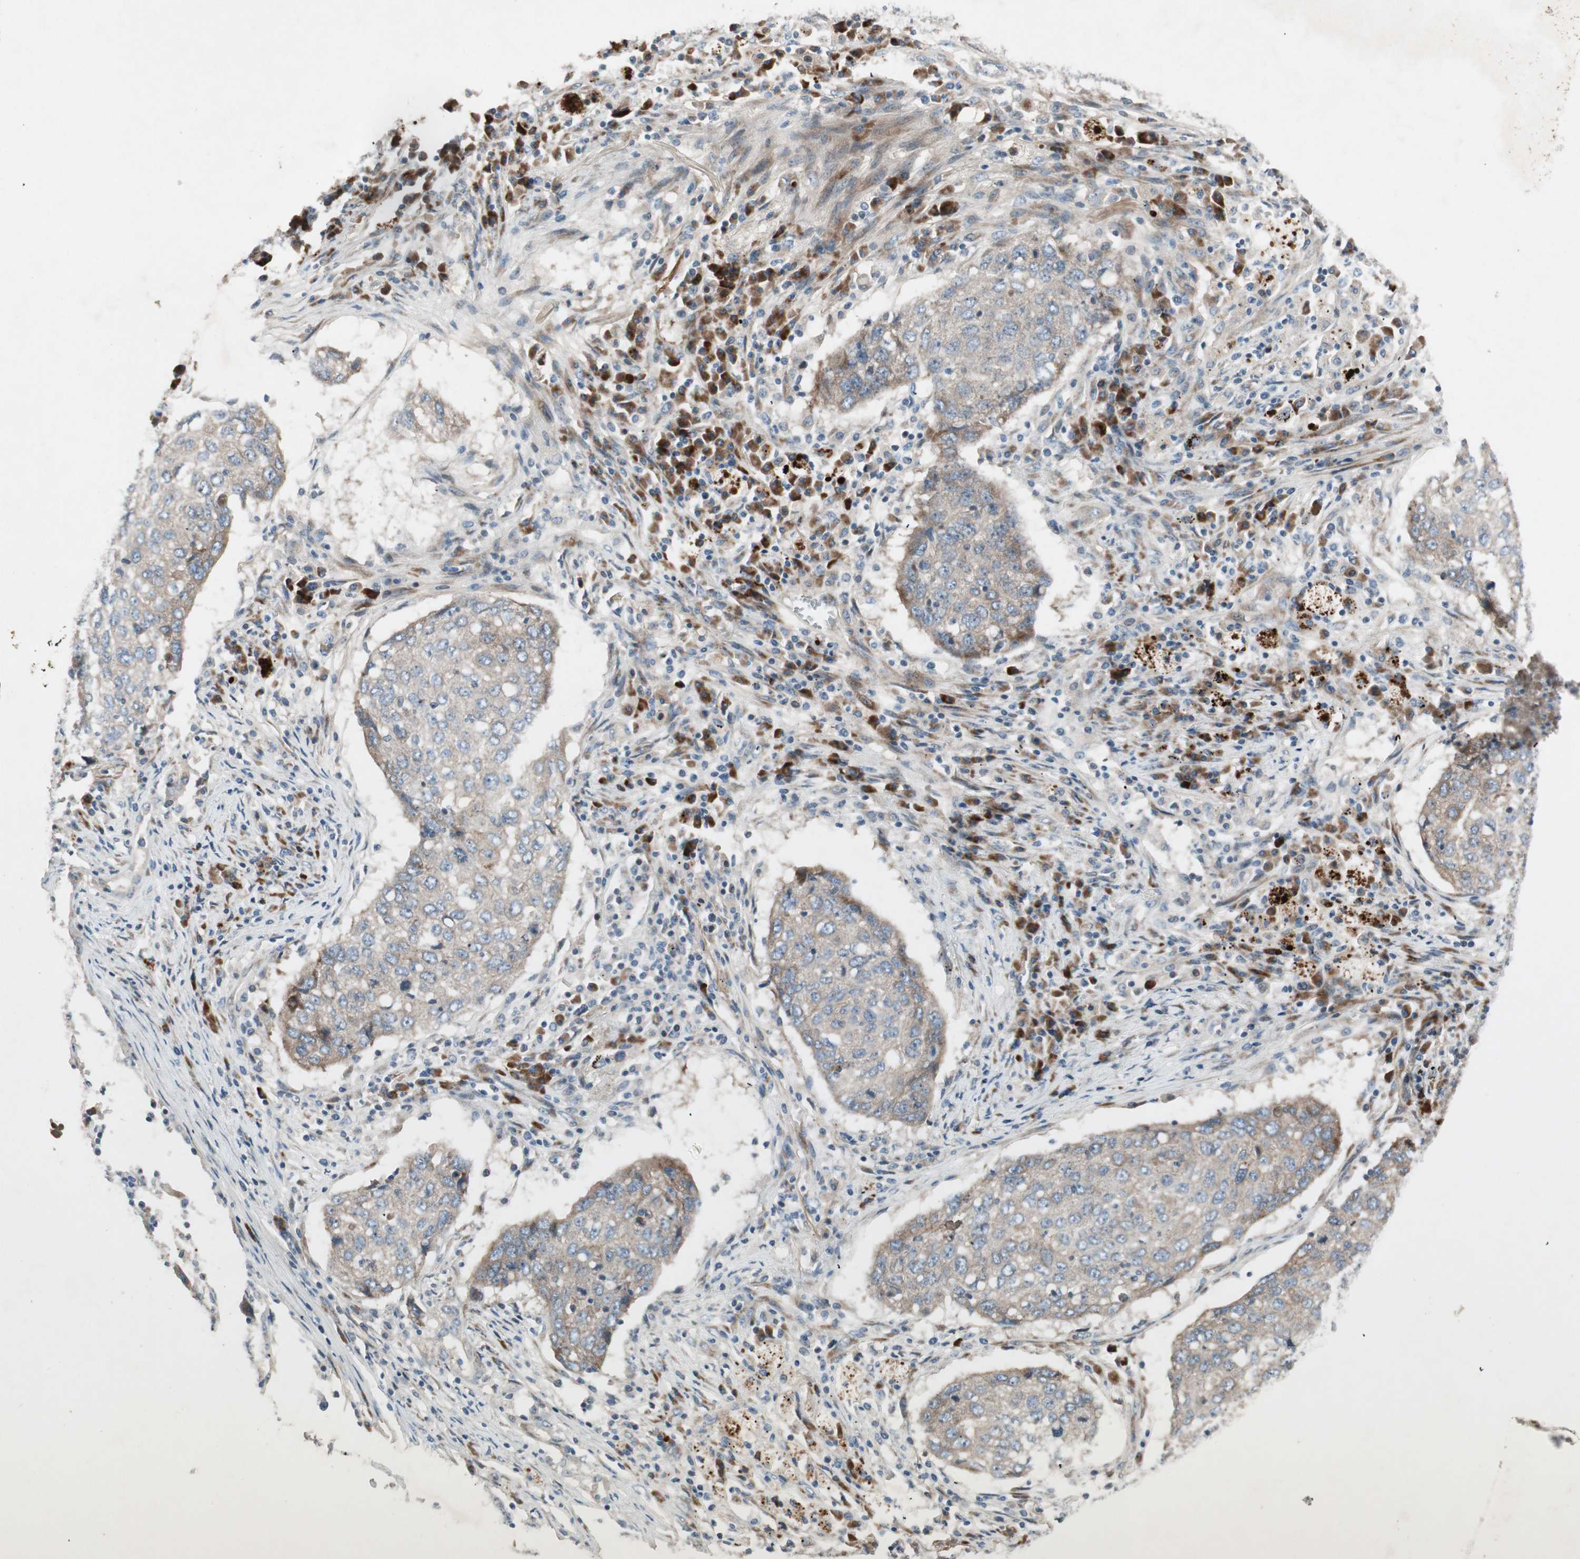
{"staining": {"intensity": "weak", "quantity": ">75%", "location": "cytoplasmic/membranous"}, "tissue": "lung cancer", "cell_type": "Tumor cells", "image_type": "cancer", "snomed": [{"axis": "morphology", "description": "Squamous cell carcinoma, NOS"}, {"axis": "topography", "description": "Lung"}], "caption": "Immunohistochemical staining of human squamous cell carcinoma (lung) displays weak cytoplasmic/membranous protein staining in approximately >75% of tumor cells.", "gene": "APOO", "patient": {"sex": "female", "age": 63}}